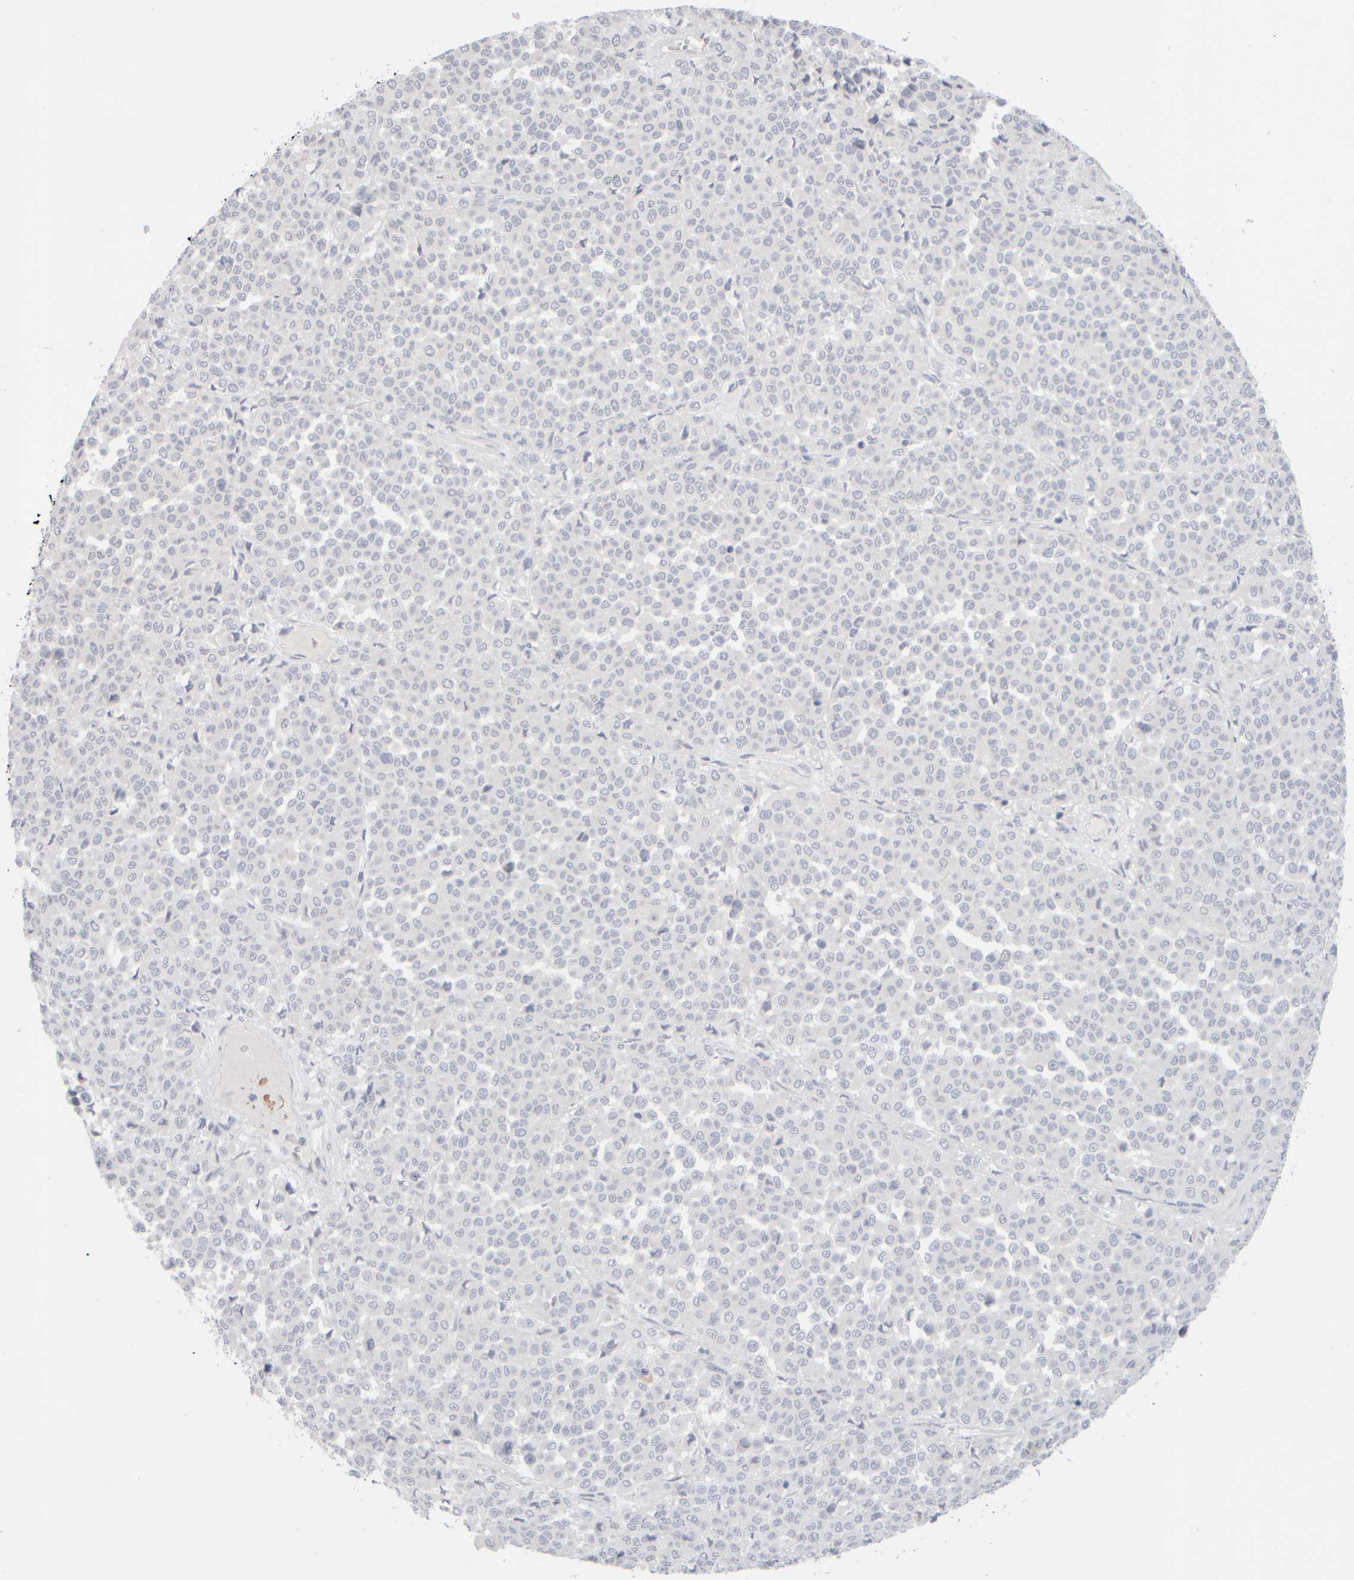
{"staining": {"intensity": "negative", "quantity": "none", "location": "none"}, "tissue": "melanoma", "cell_type": "Tumor cells", "image_type": "cancer", "snomed": [{"axis": "morphology", "description": "Malignant melanoma, Metastatic site"}, {"axis": "topography", "description": "Pancreas"}], "caption": "An immunohistochemistry photomicrograph of malignant melanoma (metastatic site) is shown. There is no staining in tumor cells of malignant melanoma (metastatic site). (Immunohistochemistry, brightfield microscopy, high magnification).", "gene": "GOPC", "patient": {"sex": "female", "age": 30}}